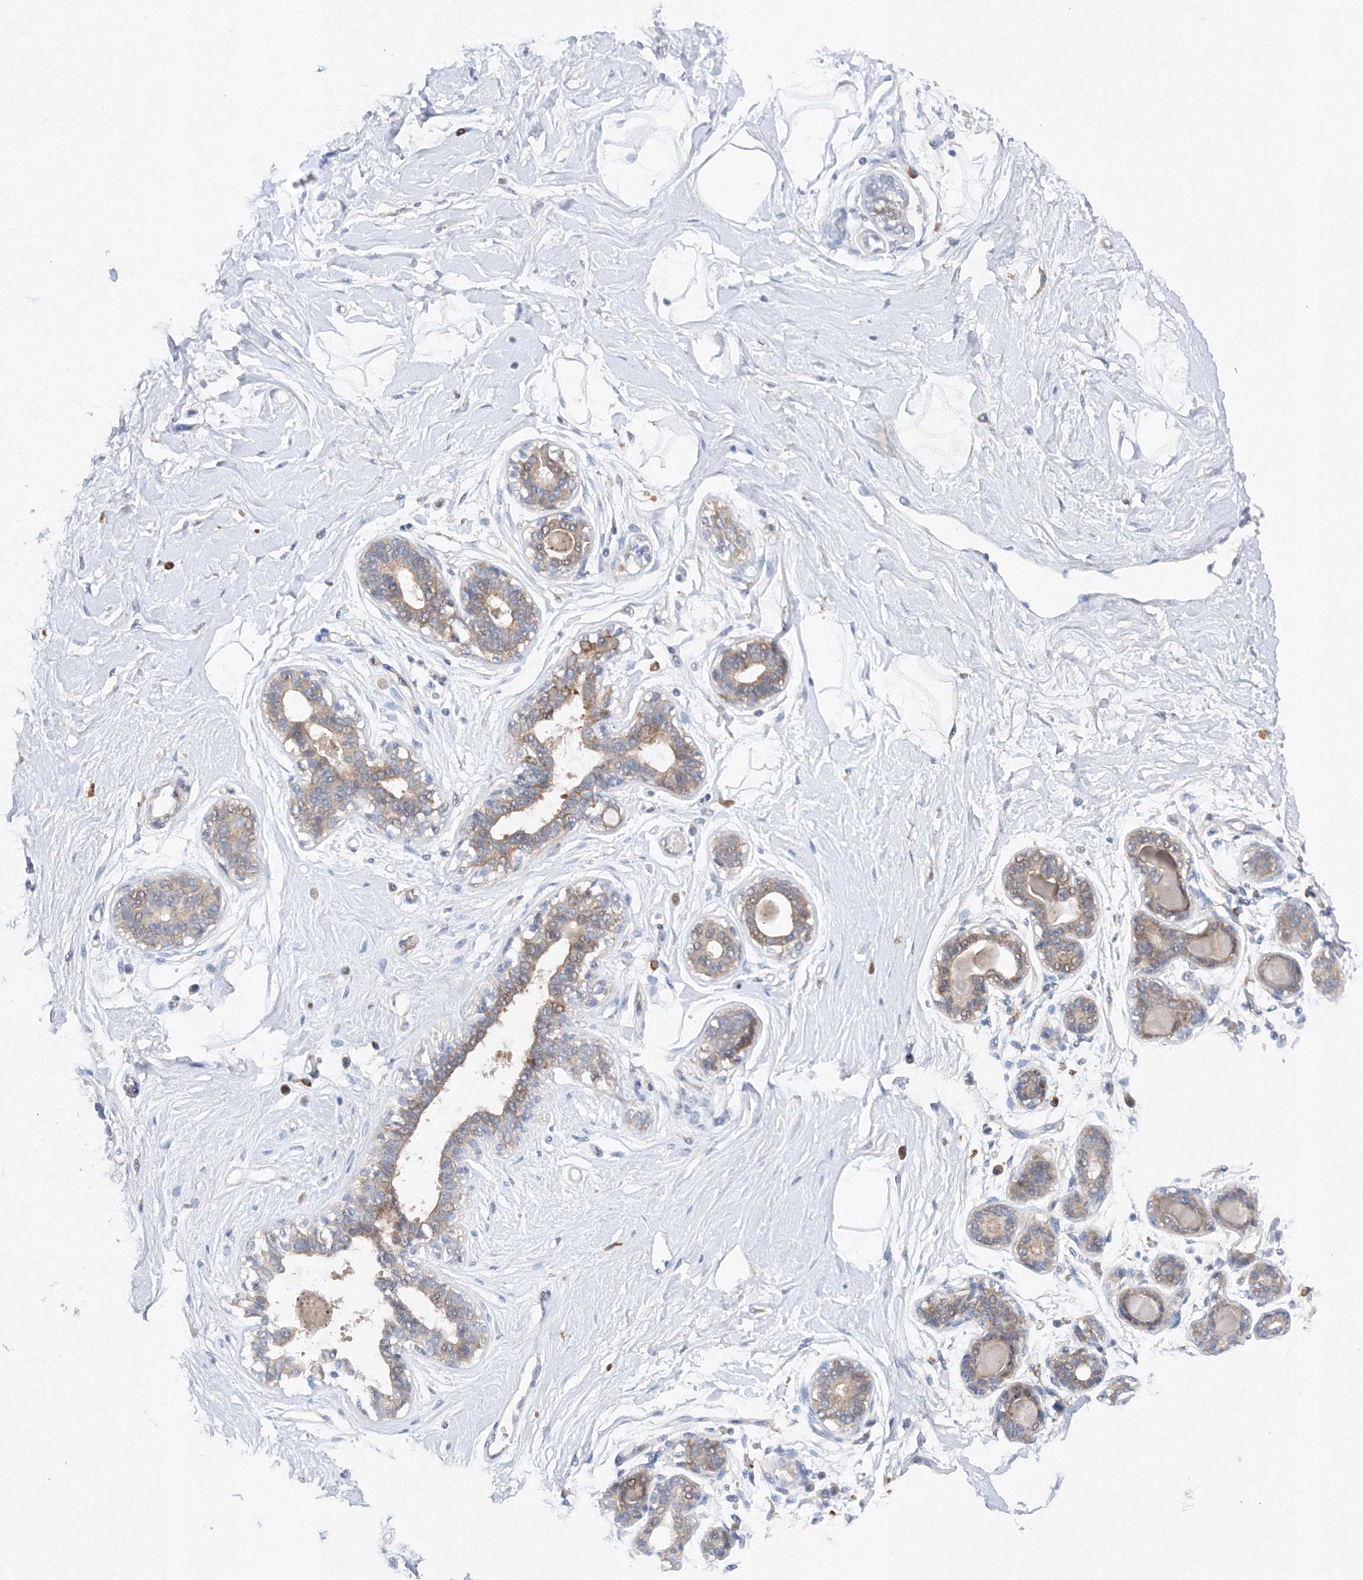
{"staining": {"intensity": "negative", "quantity": "none", "location": "none"}, "tissue": "breast", "cell_type": "Adipocytes", "image_type": "normal", "snomed": [{"axis": "morphology", "description": "Normal tissue, NOS"}, {"axis": "topography", "description": "Breast"}], "caption": "High power microscopy photomicrograph of an immunohistochemistry image of unremarkable breast, revealing no significant positivity in adipocytes.", "gene": "SLC36A1", "patient": {"sex": "female", "age": 45}}